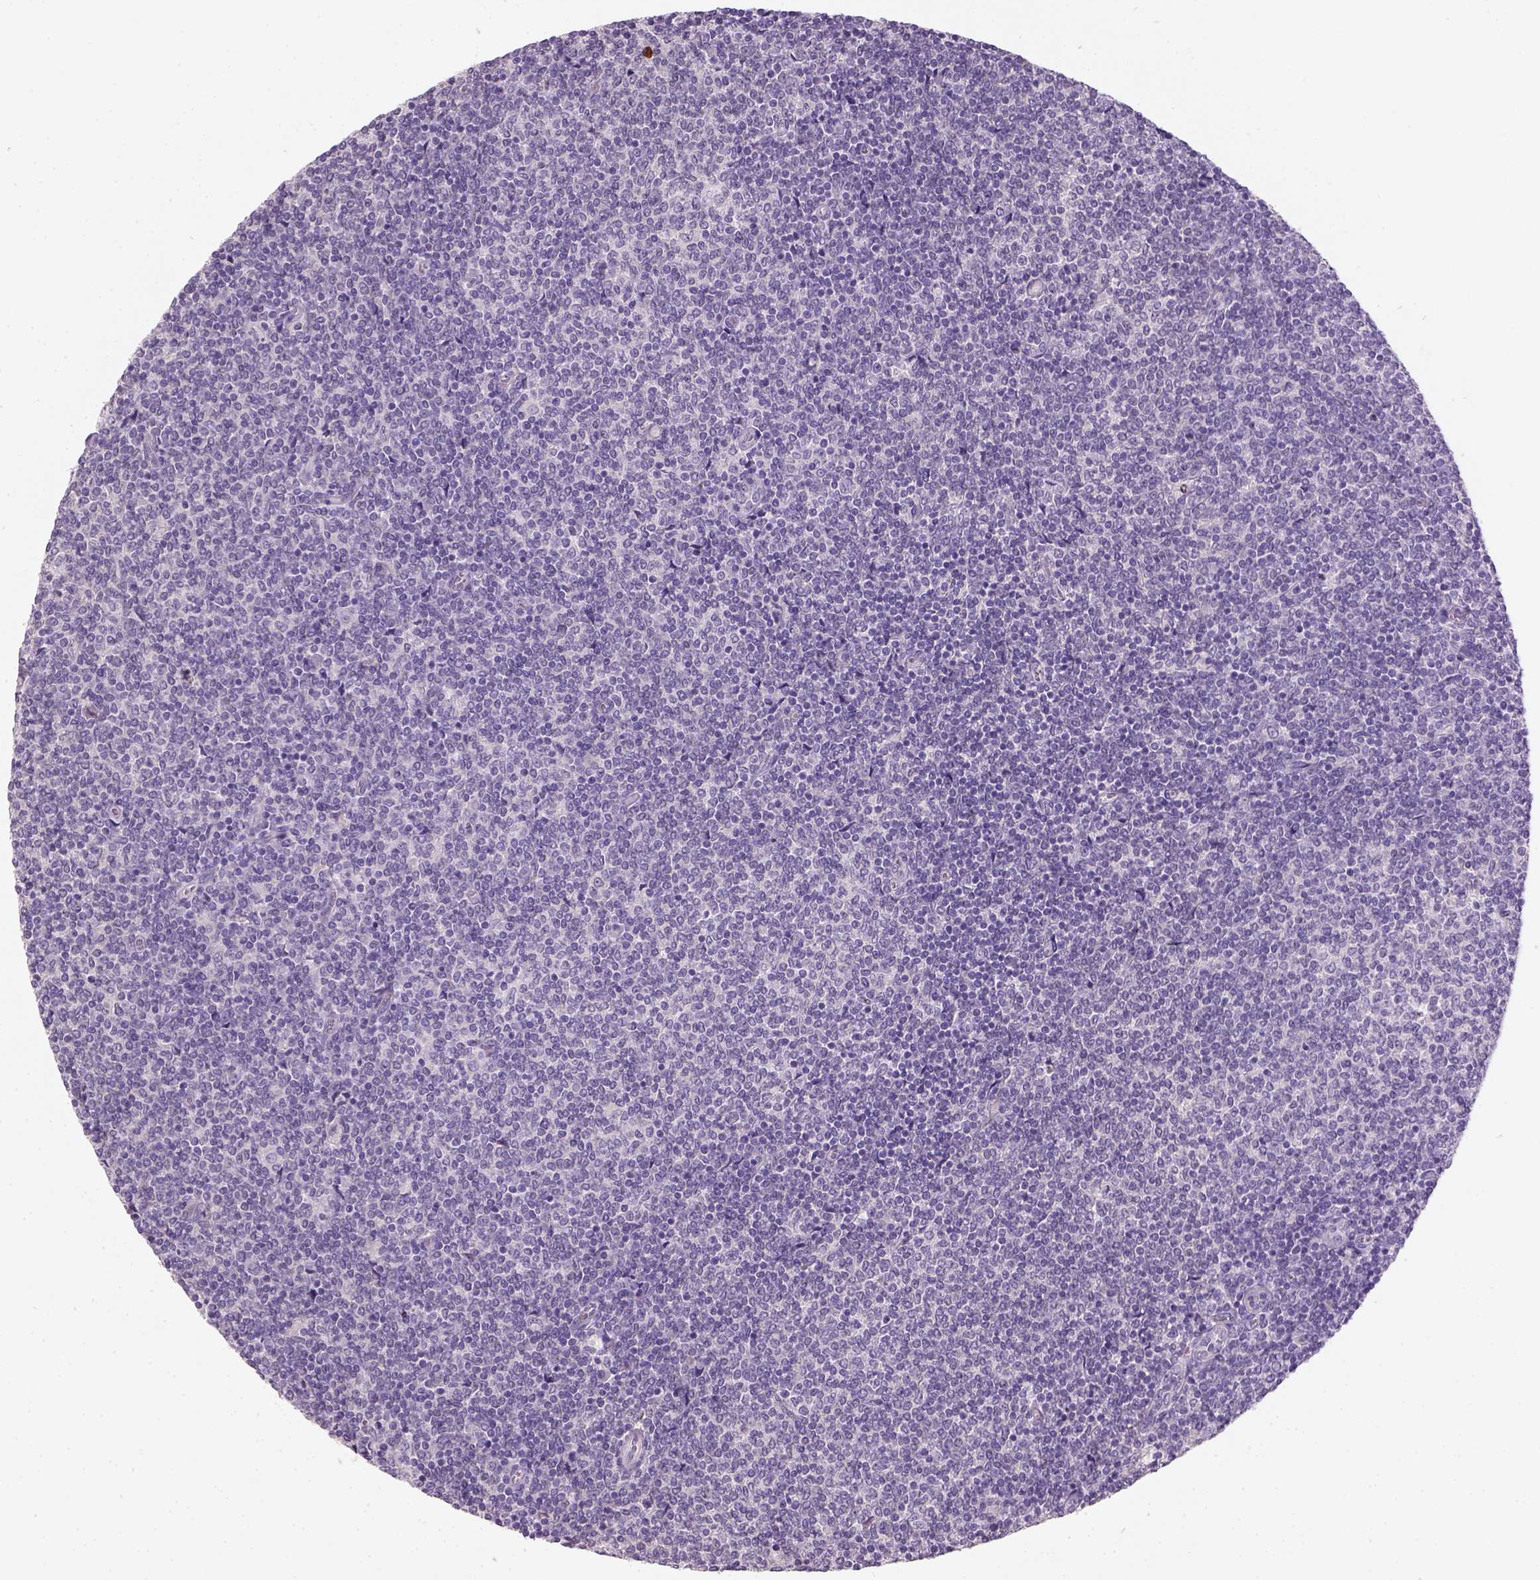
{"staining": {"intensity": "negative", "quantity": "none", "location": "none"}, "tissue": "lymphoma", "cell_type": "Tumor cells", "image_type": "cancer", "snomed": [{"axis": "morphology", "description": "Malignant lymphoma, non-Hodgkin's type, Low grade"}, {"axis": "topography", "description": "Lymph node"}], "caption": "This is a image of IHC staining of low-grade malignant lymphoma, non-Hodgkin's type, which shows no expression in tumor cells.", "gene": "NUDT6", "patient": {"sex": "male", "age": 52}}